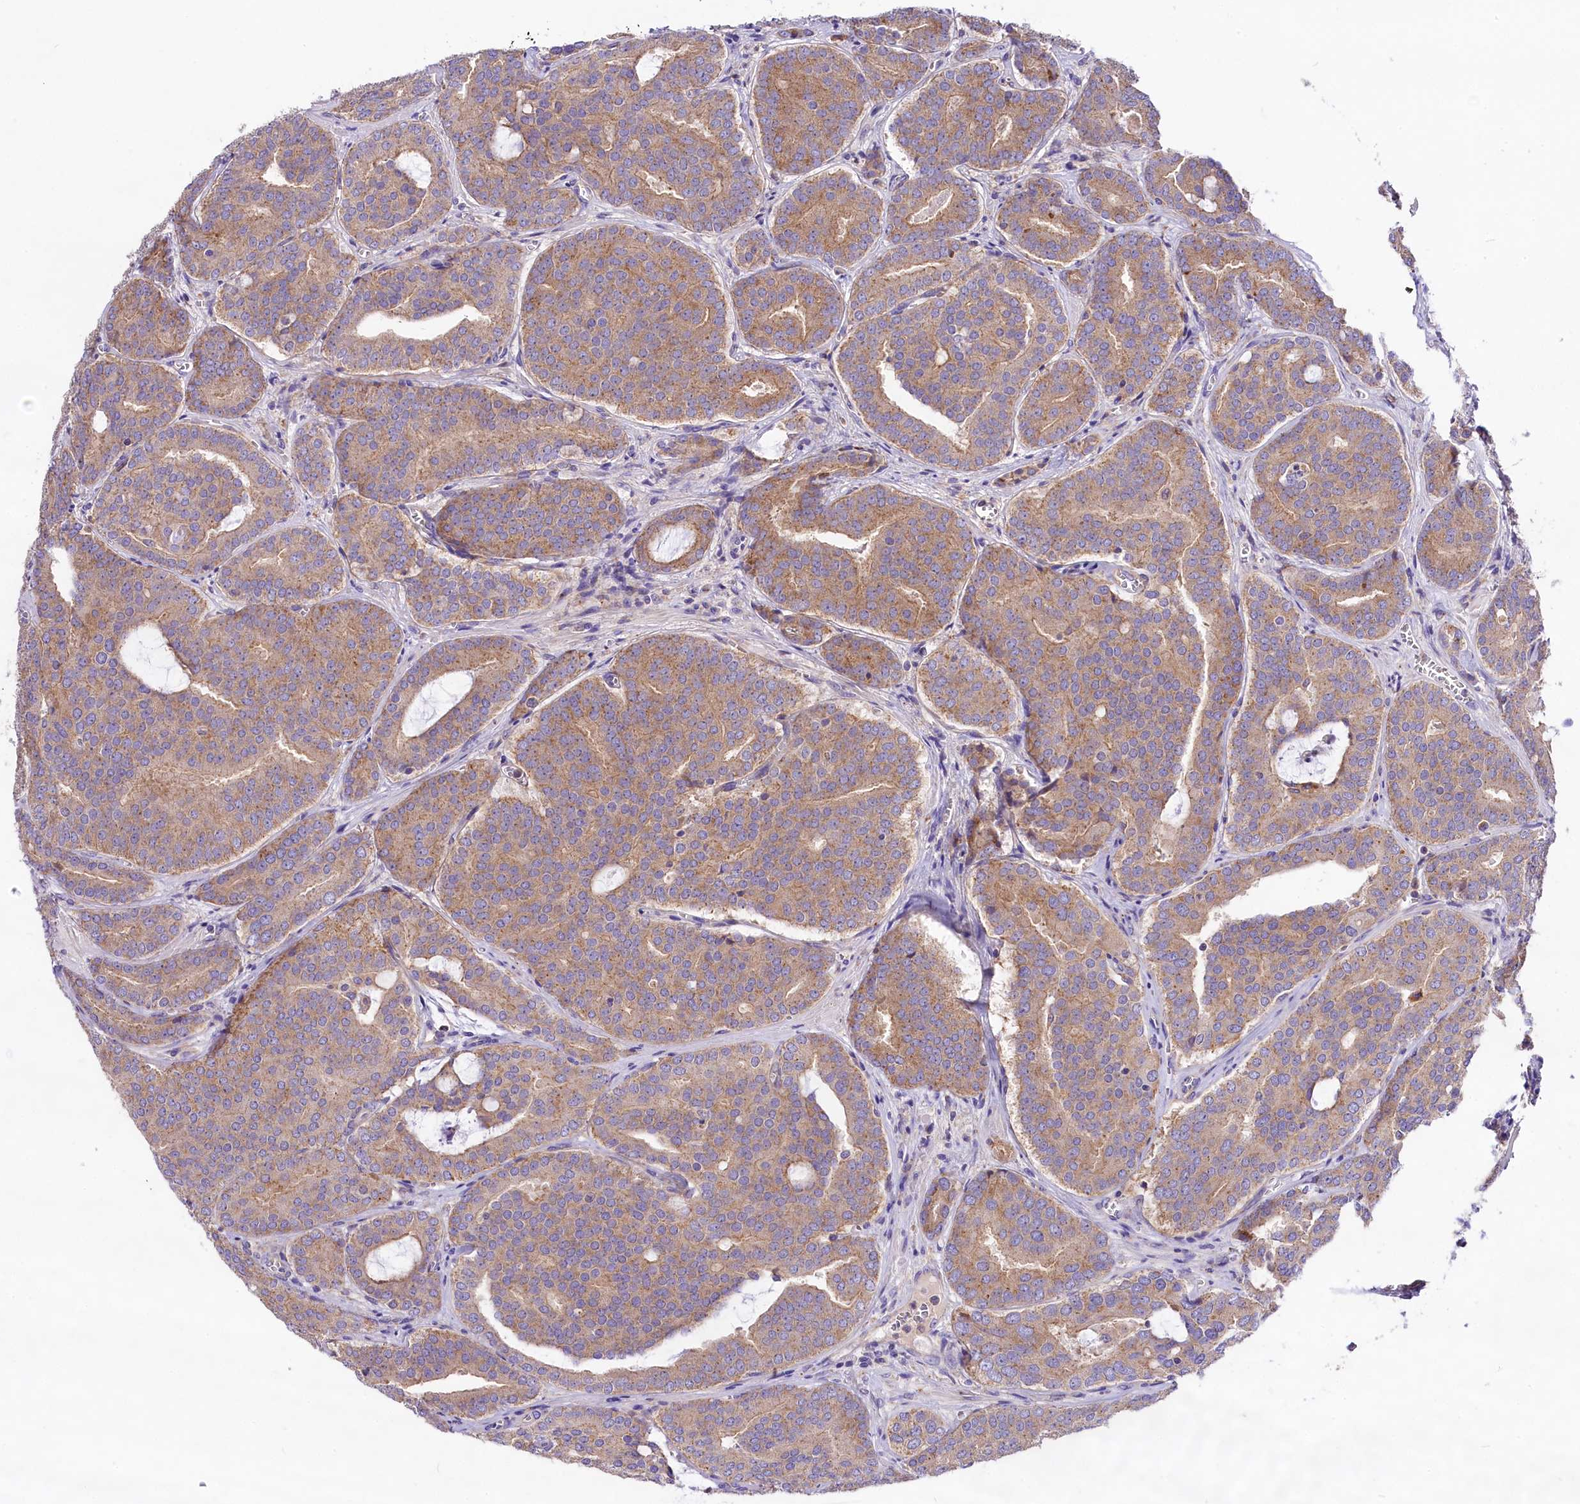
{"staining": {"intensity": "weak", "quantity": ">75%", "location": "cytoplasmic/membranous"}, "tissue": "prostate cancer", "cell_type": "Tumor cells", "image_type": "cancer", "snomed": [{"axis": "morphology", "description": "Adenocarcinoma, High grade"}, {"axis": "topography", "description": "Prostate"}], "caption": "Protein staining by immunohistochemistry (IHC) shows weak cytoplasmic/membranous expression in approximately >75% of tumor cells in adenocarcinoma (high-grade) (prostate).", "gene": "PEMT", "patient": {"sex": "male", "age": 55}}